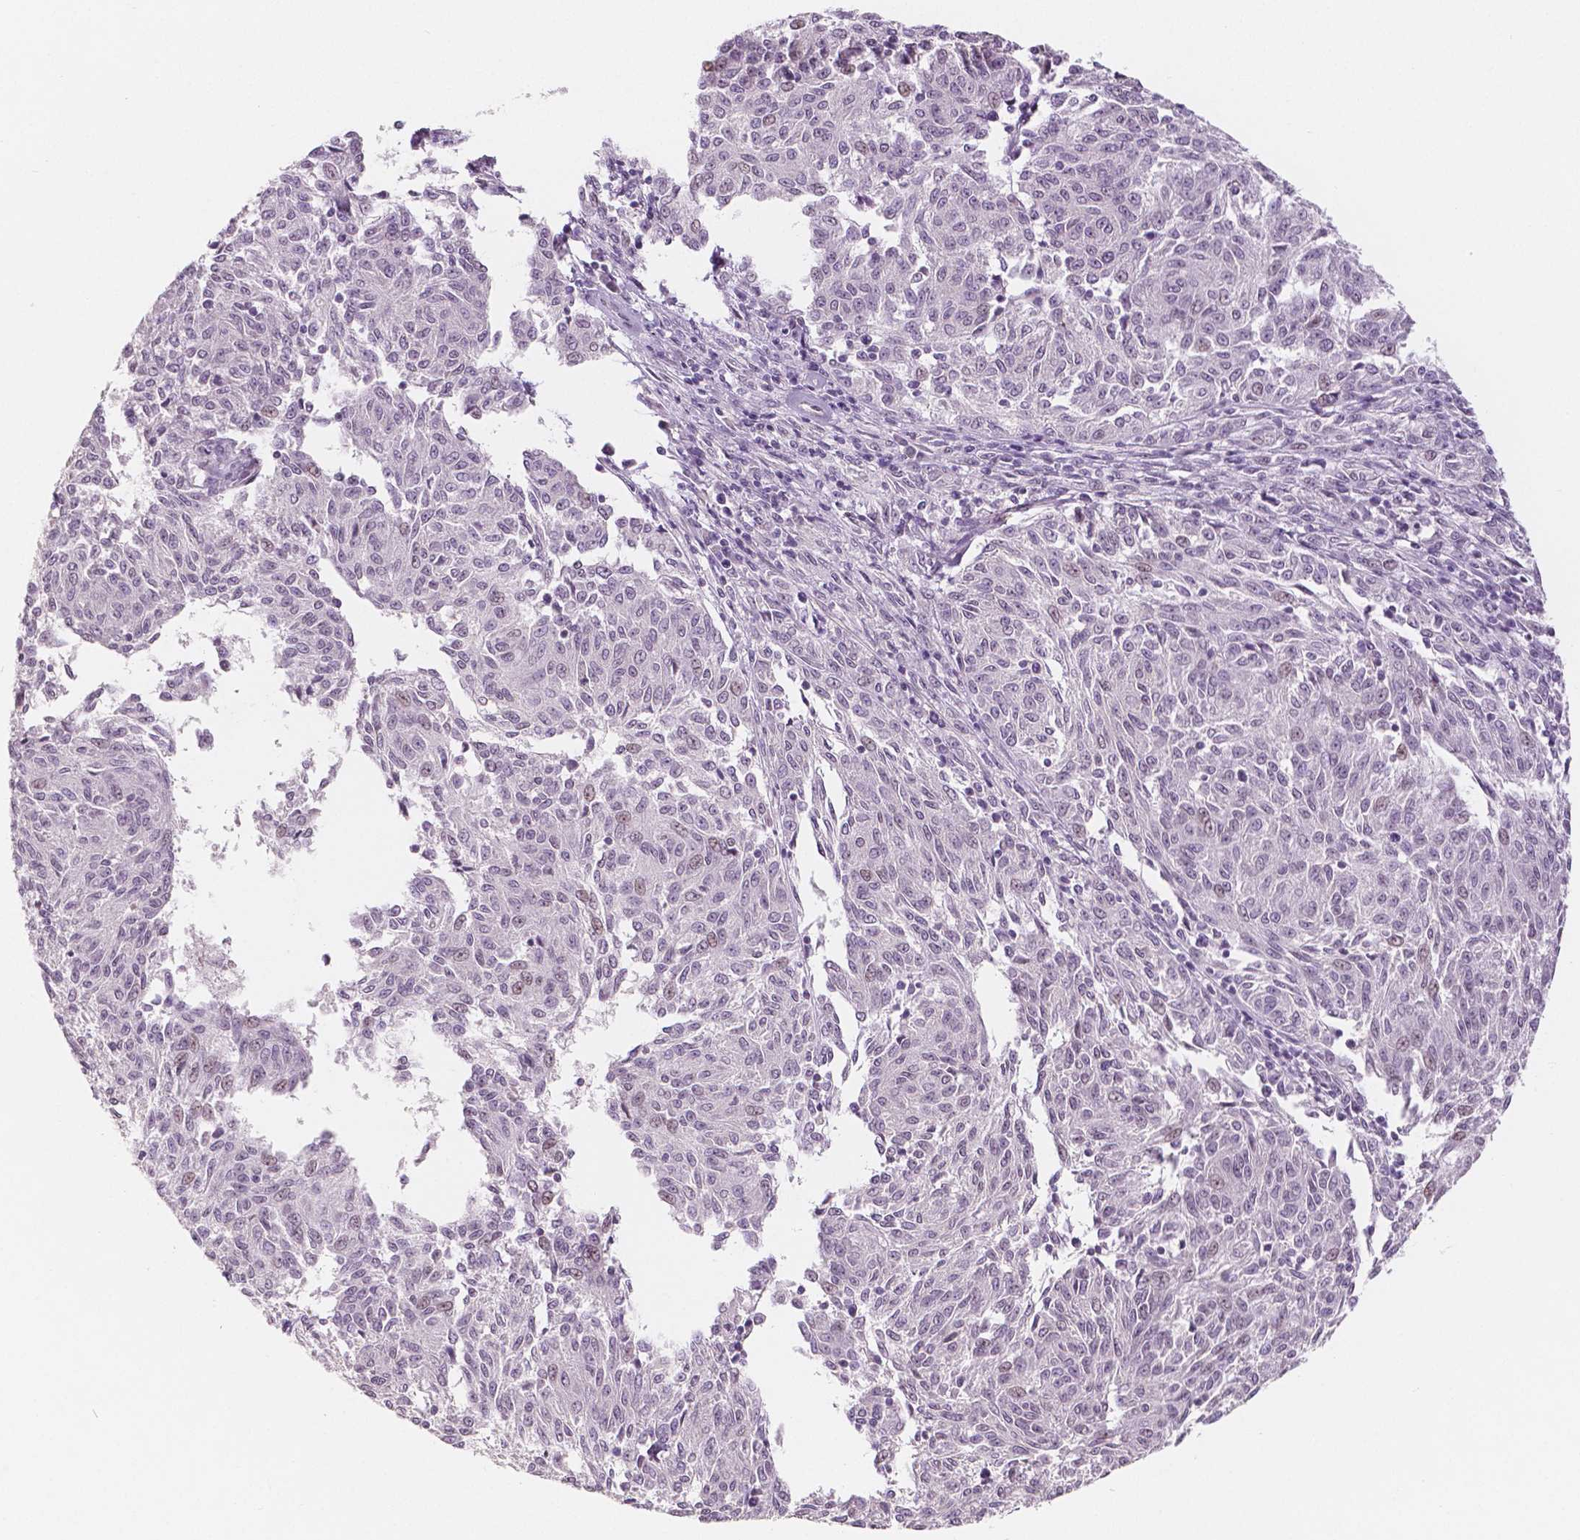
{"staining": {"intensity": "negative", "quantity": "none", "location": "none"}, "tissue": "melanoma", "cell_type": "Tumor cells", "image_type": "cancer", "snomed": [{"axis": "morphology", "description": "Malignant melanoma, NOS"}, {"axis": "topography", "description": "Skin"}], "caption": "A histopathology image of malignant melanoma stained for a protein exhibits no brown staining in tumor cells. (Stains: DAB (3,3'-diaminobenzidine) IHC with hematoxylin counter stain, Microscopy: brightfield microscopy at high magnification).", "gene": "KDM5B", "patient": {"sex": "female", "age": 72}}